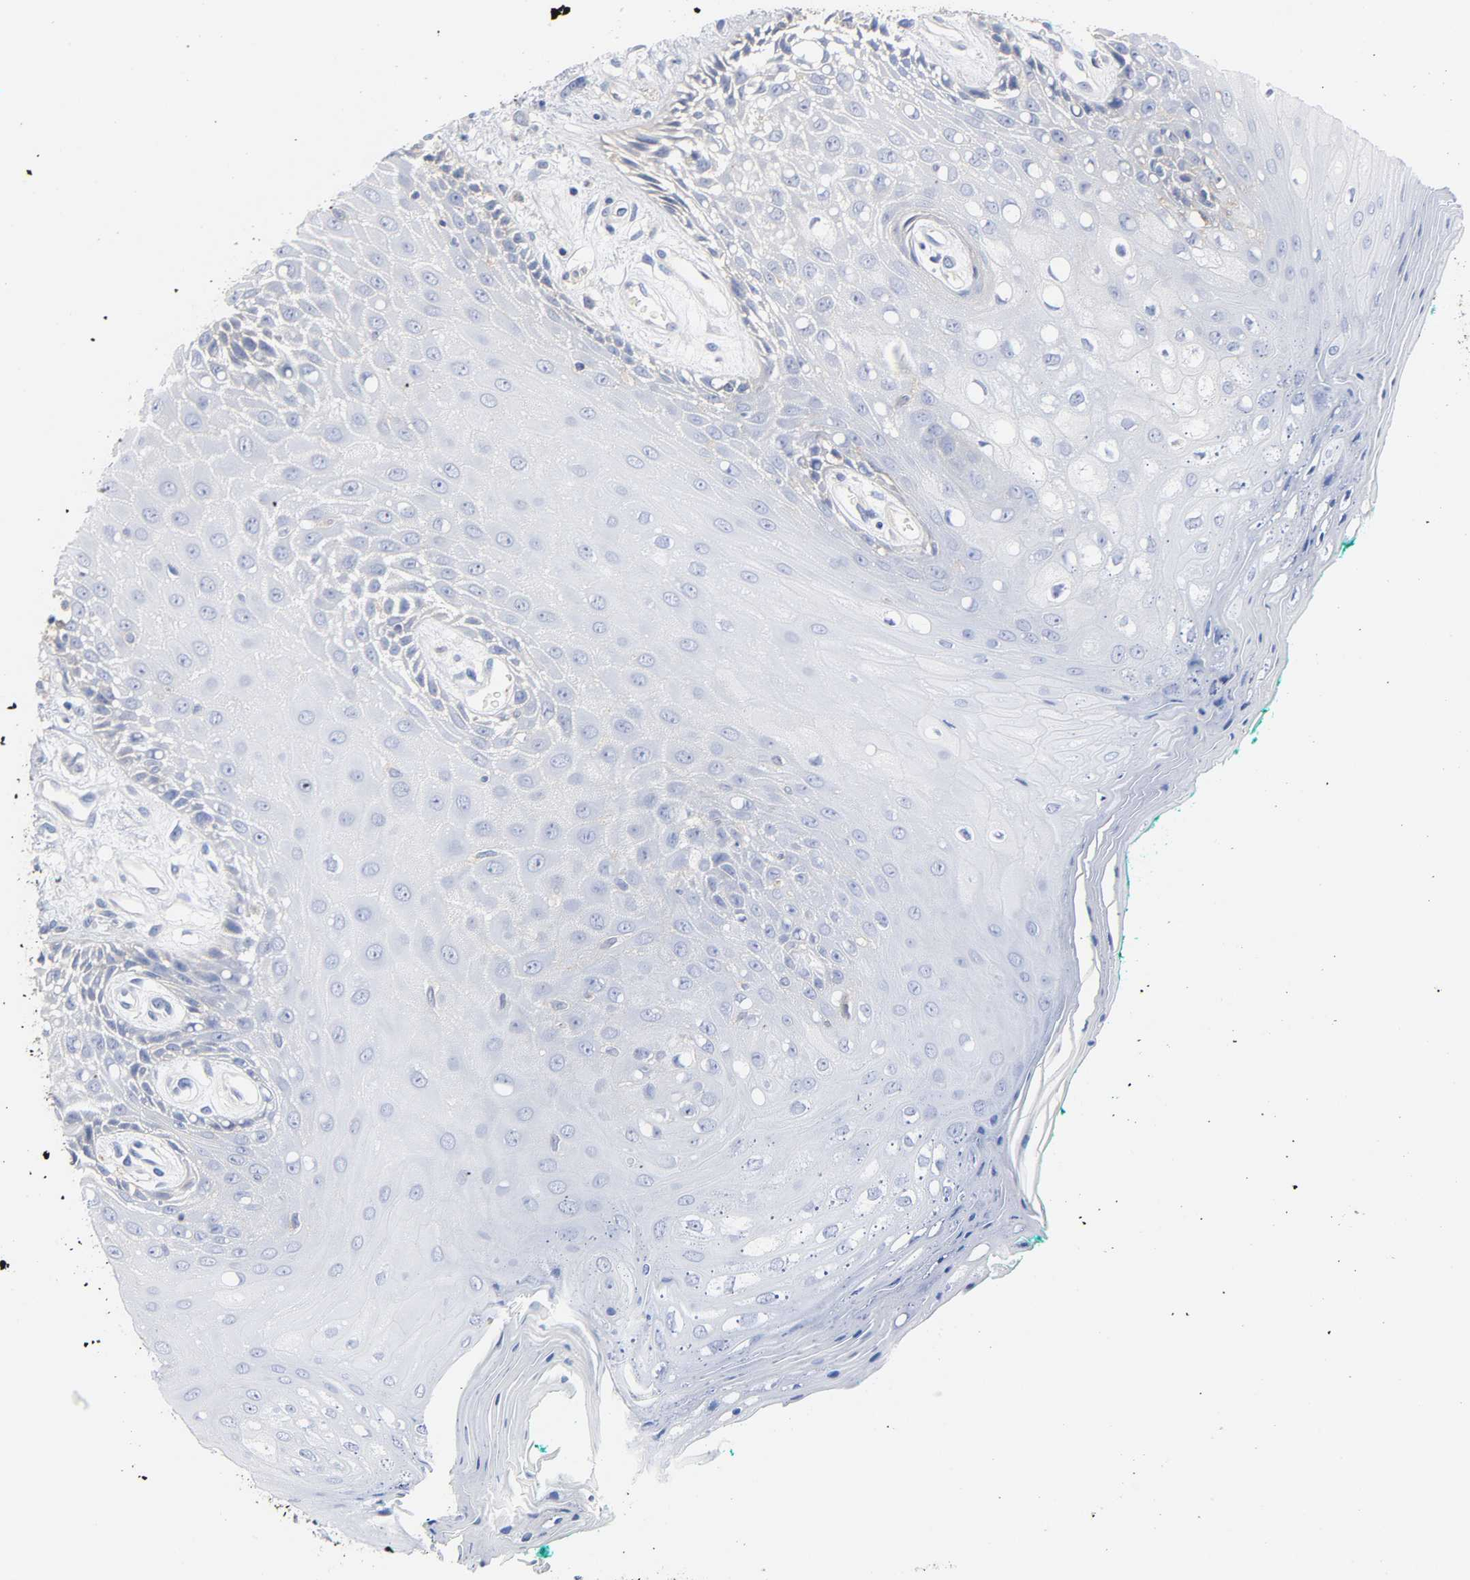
{"staining": {"intensity": "negative", "quantity": "none", "location": "none"}, "tissue": "oral mucosa", "cell_type": "Squamous epithelial cells", "image_type": "normal", "snomed": [{"axis": "morphology", "description": "Normal tissue, NOS"}, {"axis": "morphology", "description": "Squamous cell carcinoma, NOS"}, {"axis": "topography", "description": "Skeletal muscle"}, {"axis": "topography", "description": "Oral tissue"}, {"axis": "topography", "description": "Head-Neck"}], "caption": "Benign oral mucosa was stained to show a protein in brown. There is no significant staining in squamous epithelial cells. (DAB (3,3'-diaminobenzidine) immunohistochemistry (IHC) visualized using brightfield microscopy, high magnification).", "gene": "SRC", "patient": {"sex": "female", "age": 84}}